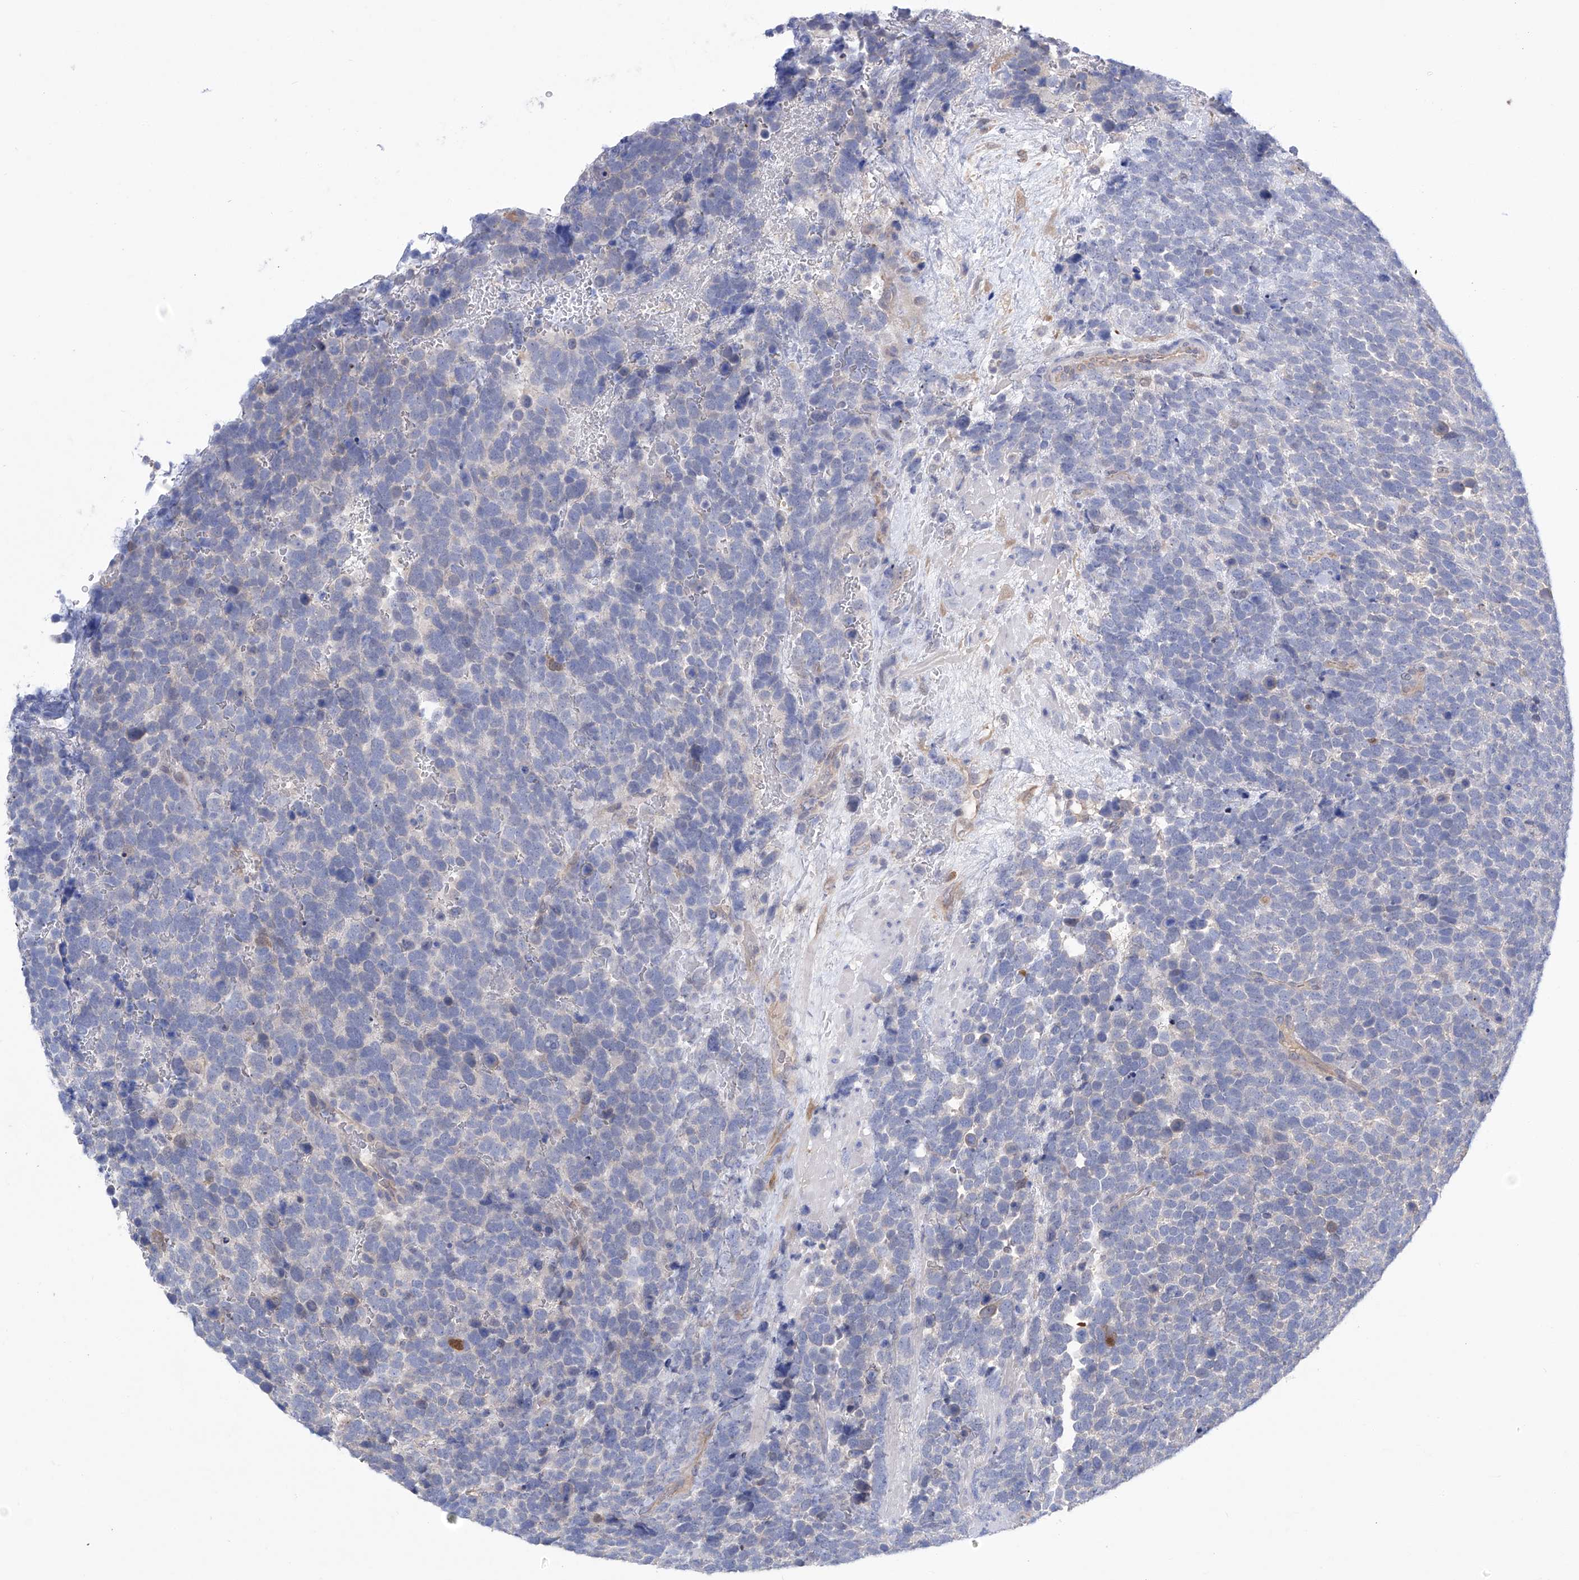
{"staining": {"intensity": "negative", "quantity": "none", "location": "none"}, "tissue": "urothelial cancer", "cell_type": "Tumor cells", "image_type": "cancer", "snomed": [{"axis": "morphology", "description": "Urothelial carcinoma, High grade"}, {"axis": "topography", "description": "Urinary bladder"}], "caption": "Tumor cells are negative for brown protein staining in urothelial cancer. (DAB (3,3'-diaminobenzidine) immunohistochemistry (IHC), high magnification).", "gene": "PGM3", "patient": {"sex": "female", "age": 82}}